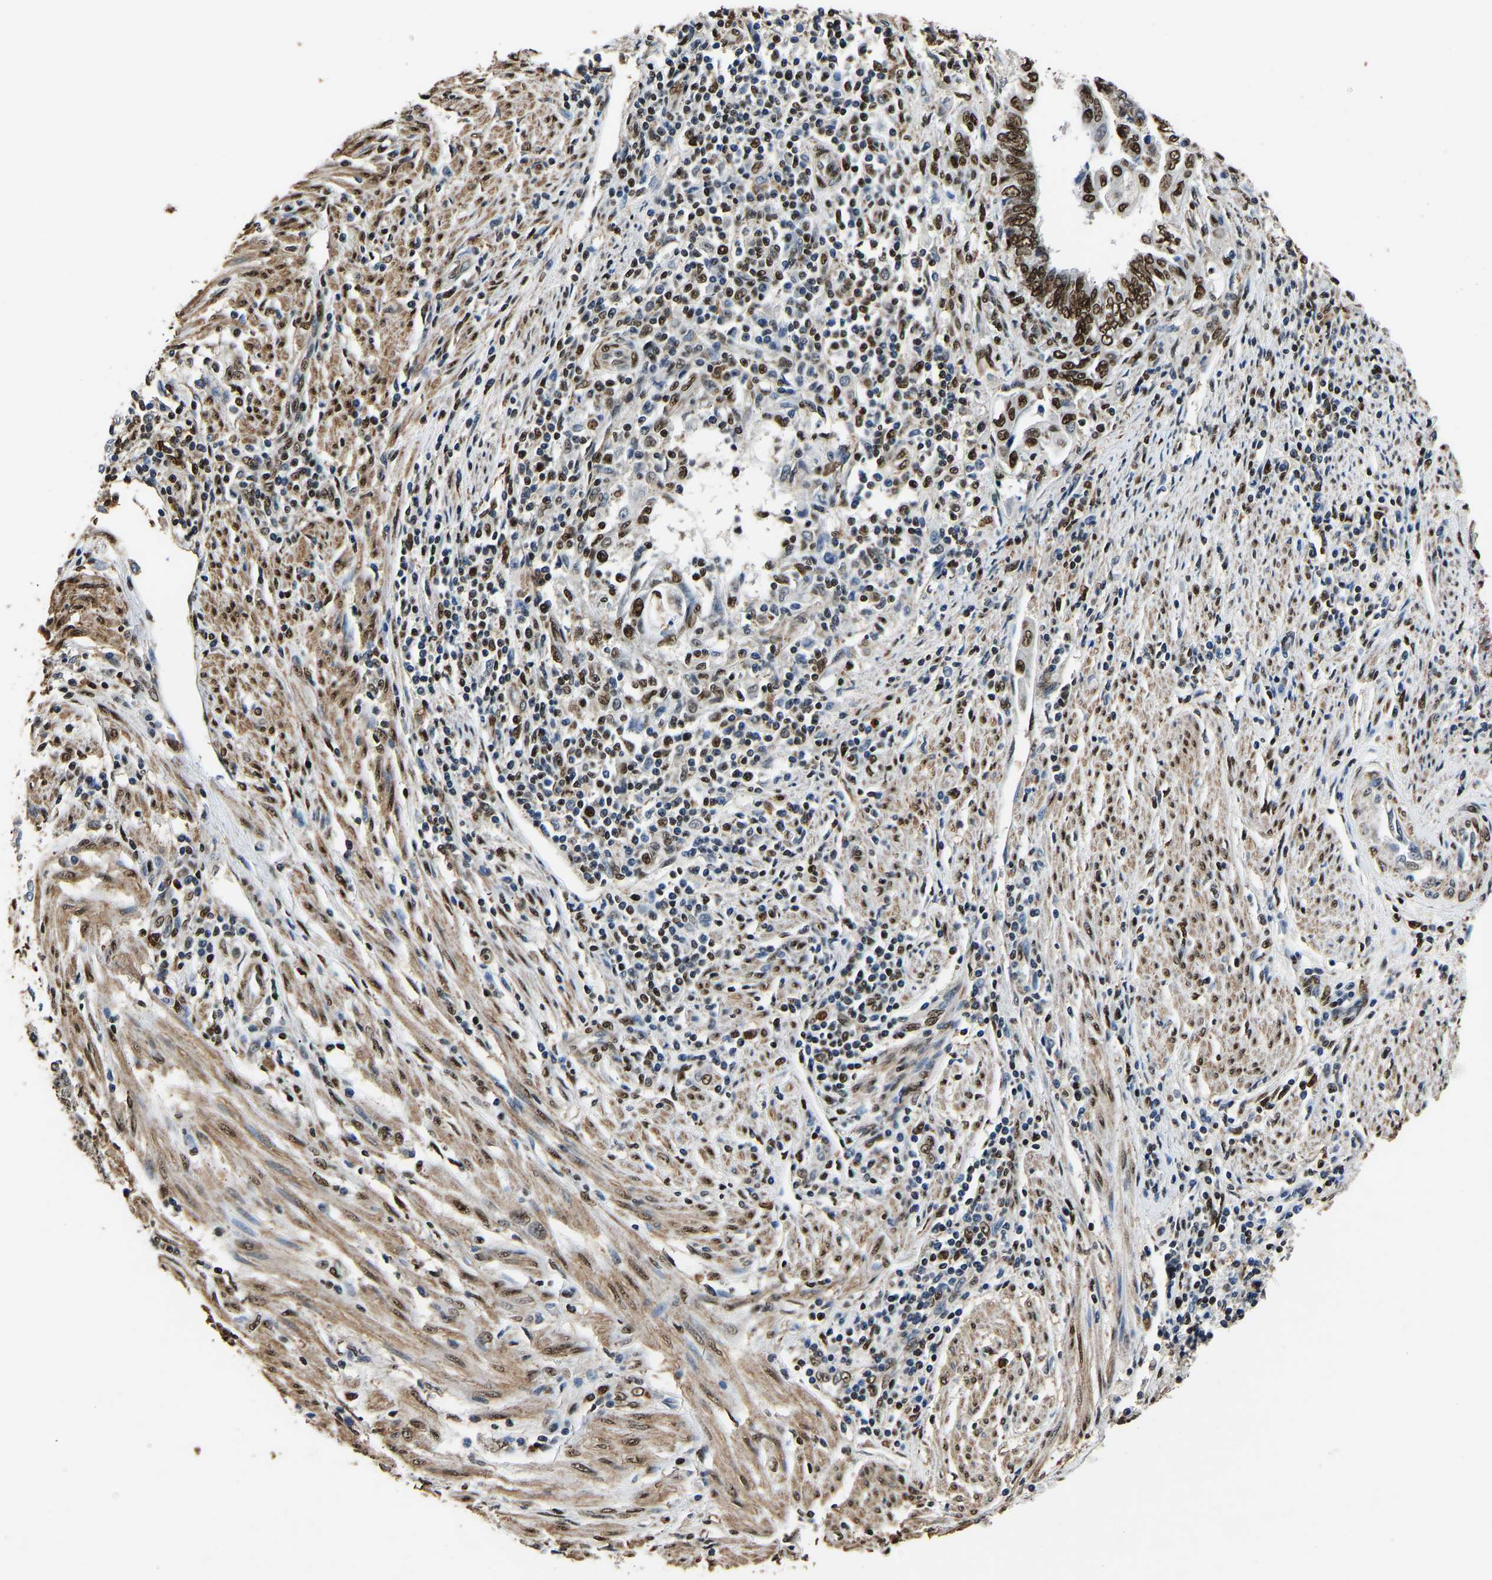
{"staining": {"intensity": "moderate", "quantity": ">75%", "location": "nuclear"}, "tissue": "endometrial cancer", "cell_type": "Tumor cells", "image_type": "cancer", "snomed": [{"axis": "morphology", "description": "Adenocarcinoma, NOS"}, {"axis": "topography", "description": "Uterus"}, {"axis": "topography", "description": "Endometrium"}], "caption": "Immunohistochemistry (IHC) histopathology image of neoplastic tissue: endometrial cancer (adenocarcinoma) stained using IHC demonstrates medium levels of moderate protein expression localized specifically in the nuclear of tumor cells, appearing as a nuclear brown color.", "gene": "SAFB", "patient": {"sex": "female", "age": 70}}